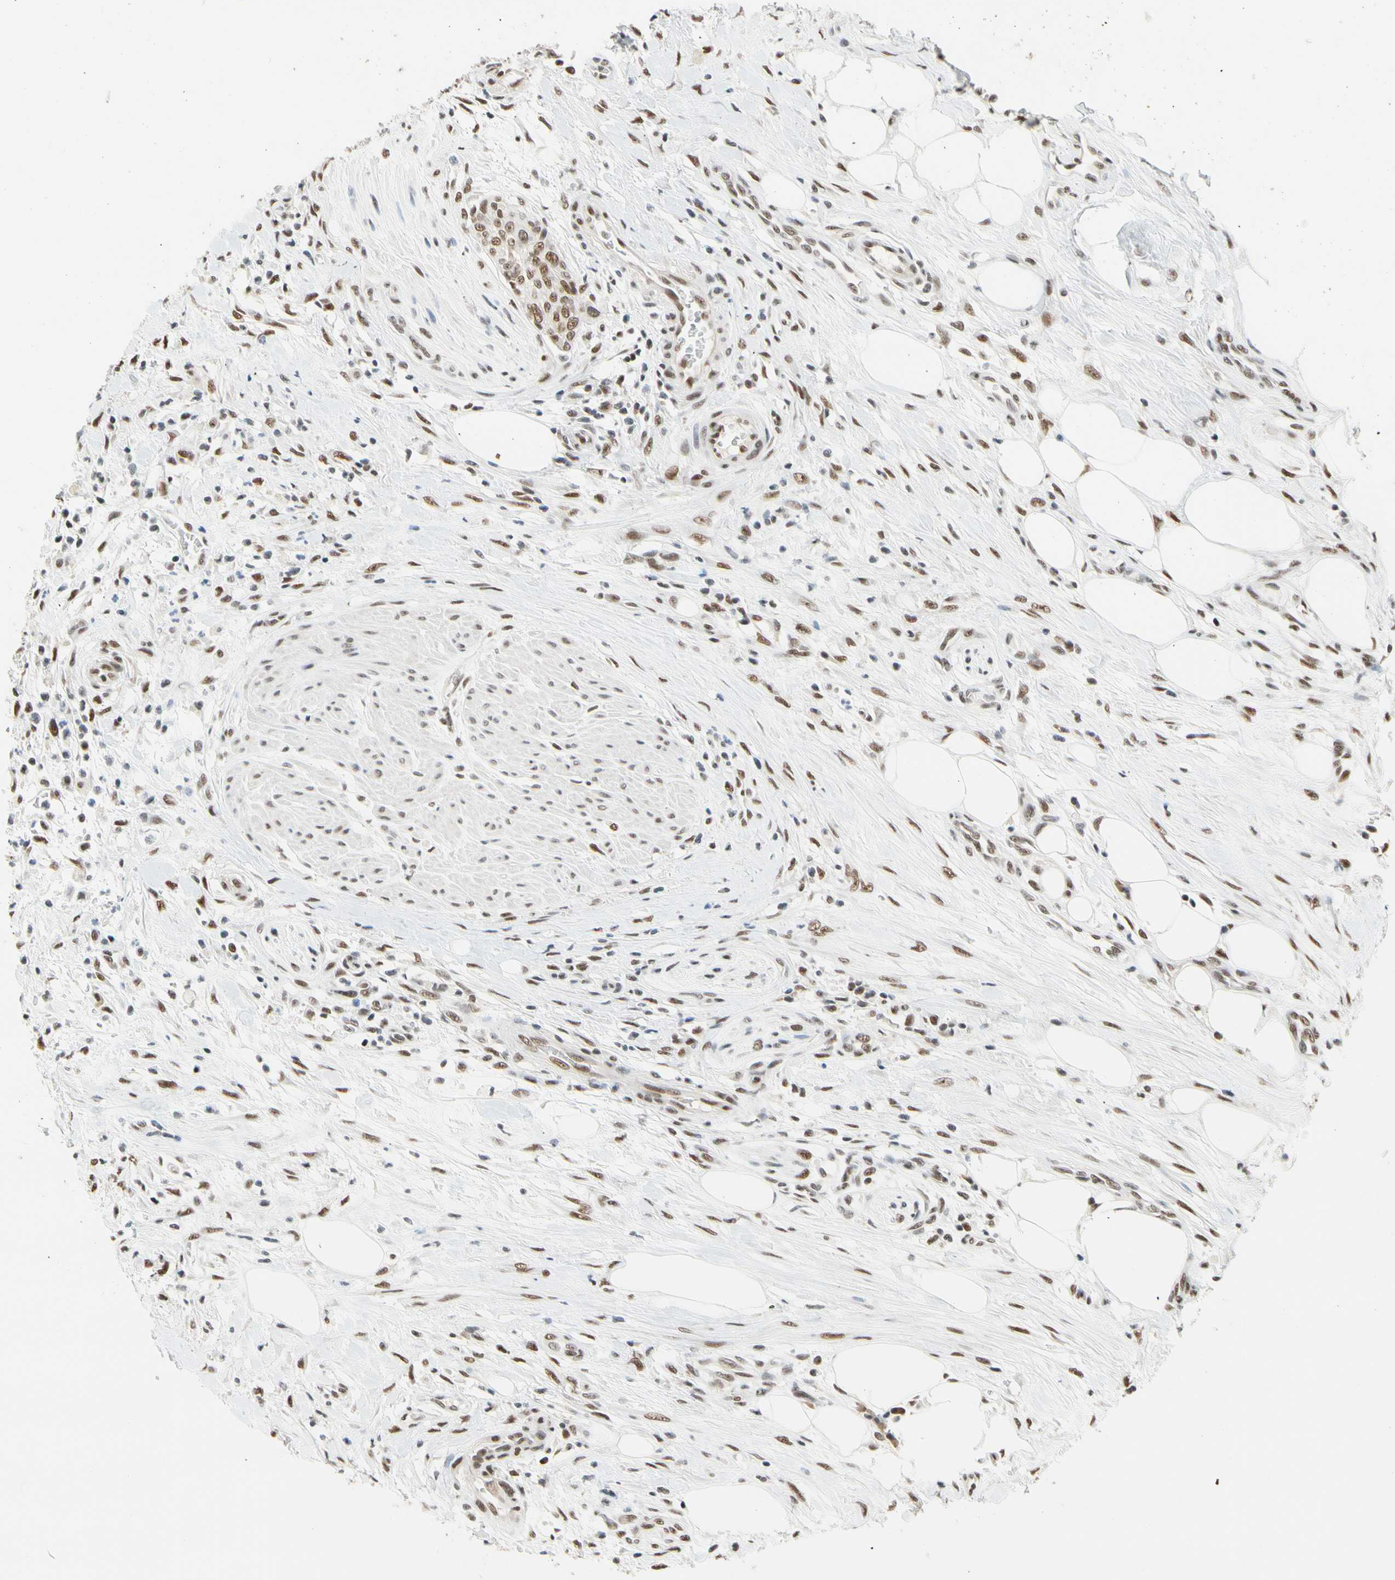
{"staining": {"intensity": "moderate", "quantity": ">75%", "location": "nuclear"}, "tissue": "urothelial cancer", "cell_type": "Tumor cells", "image_type": "cancer", "snomed": [{"axis": "morphology", "description": "Urothelial carcinoma, High grade"}, {"axis": "topography", "description": "Urinary bladder"}], "caption": "A brown stain highlights moderate nuclear expression of a protein in urothelial cancer tumor cells.", "gene": "ZSCAN16", "patient": {"sex": "male", "age": 35}}